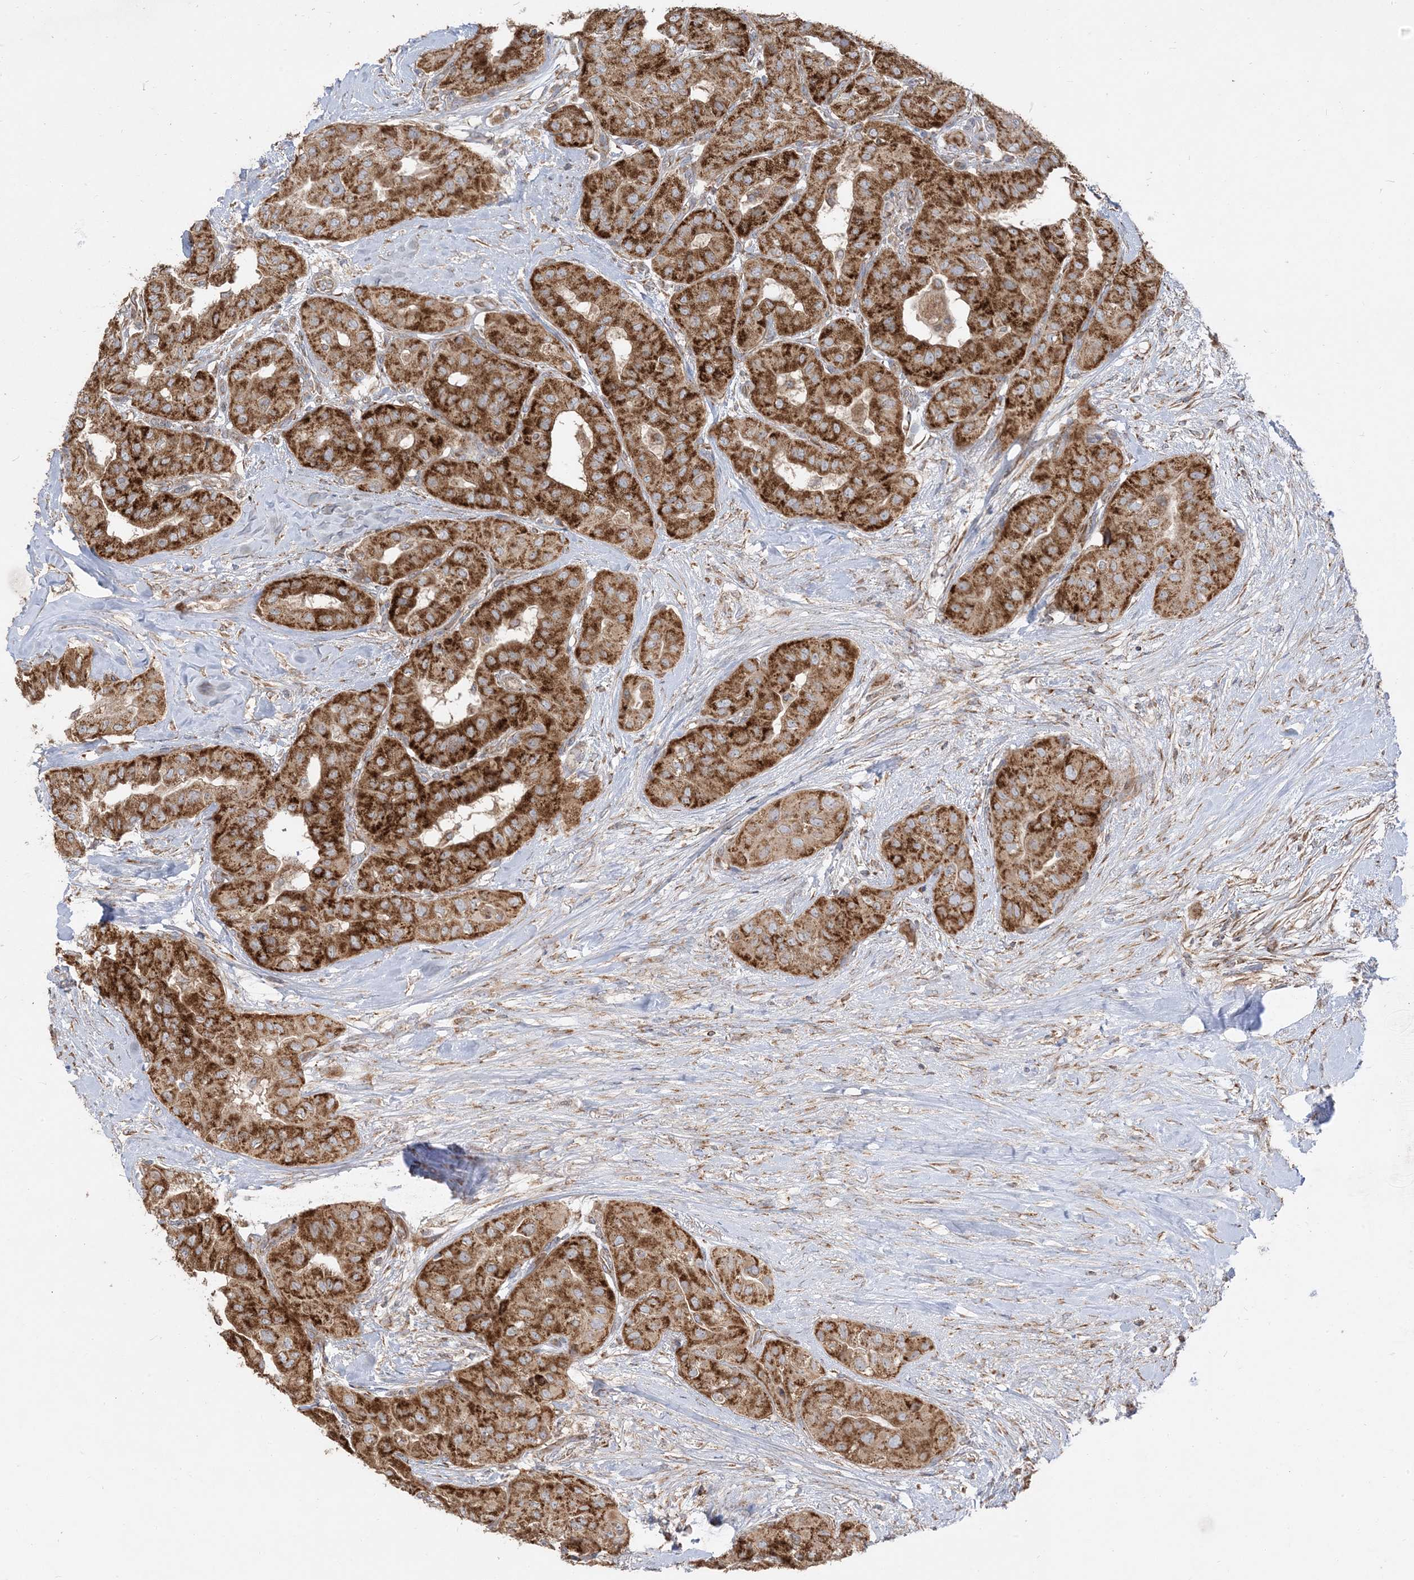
{"staining": {"intensity": "strong", "quantity": ">75%", "location": "cytoplasmic/membranous"}, "tissue": "thyroid cancer", "cell_type": "Tumor cells", "image_type": "cancer", "snomed": [{"axis": "morphology", "description": "Papillary adenocarcinoma, NOS"}, {"axis": "topography", "description": "Thyroid gland"}], "caption": "This is a micrograph of IHC staining of thyroid cancer, which shows strong positivity in the cytoplasmic/membranous of tumor cells.", "gene": "AARS2", "patient": {"sex": "female", "age": 59}}